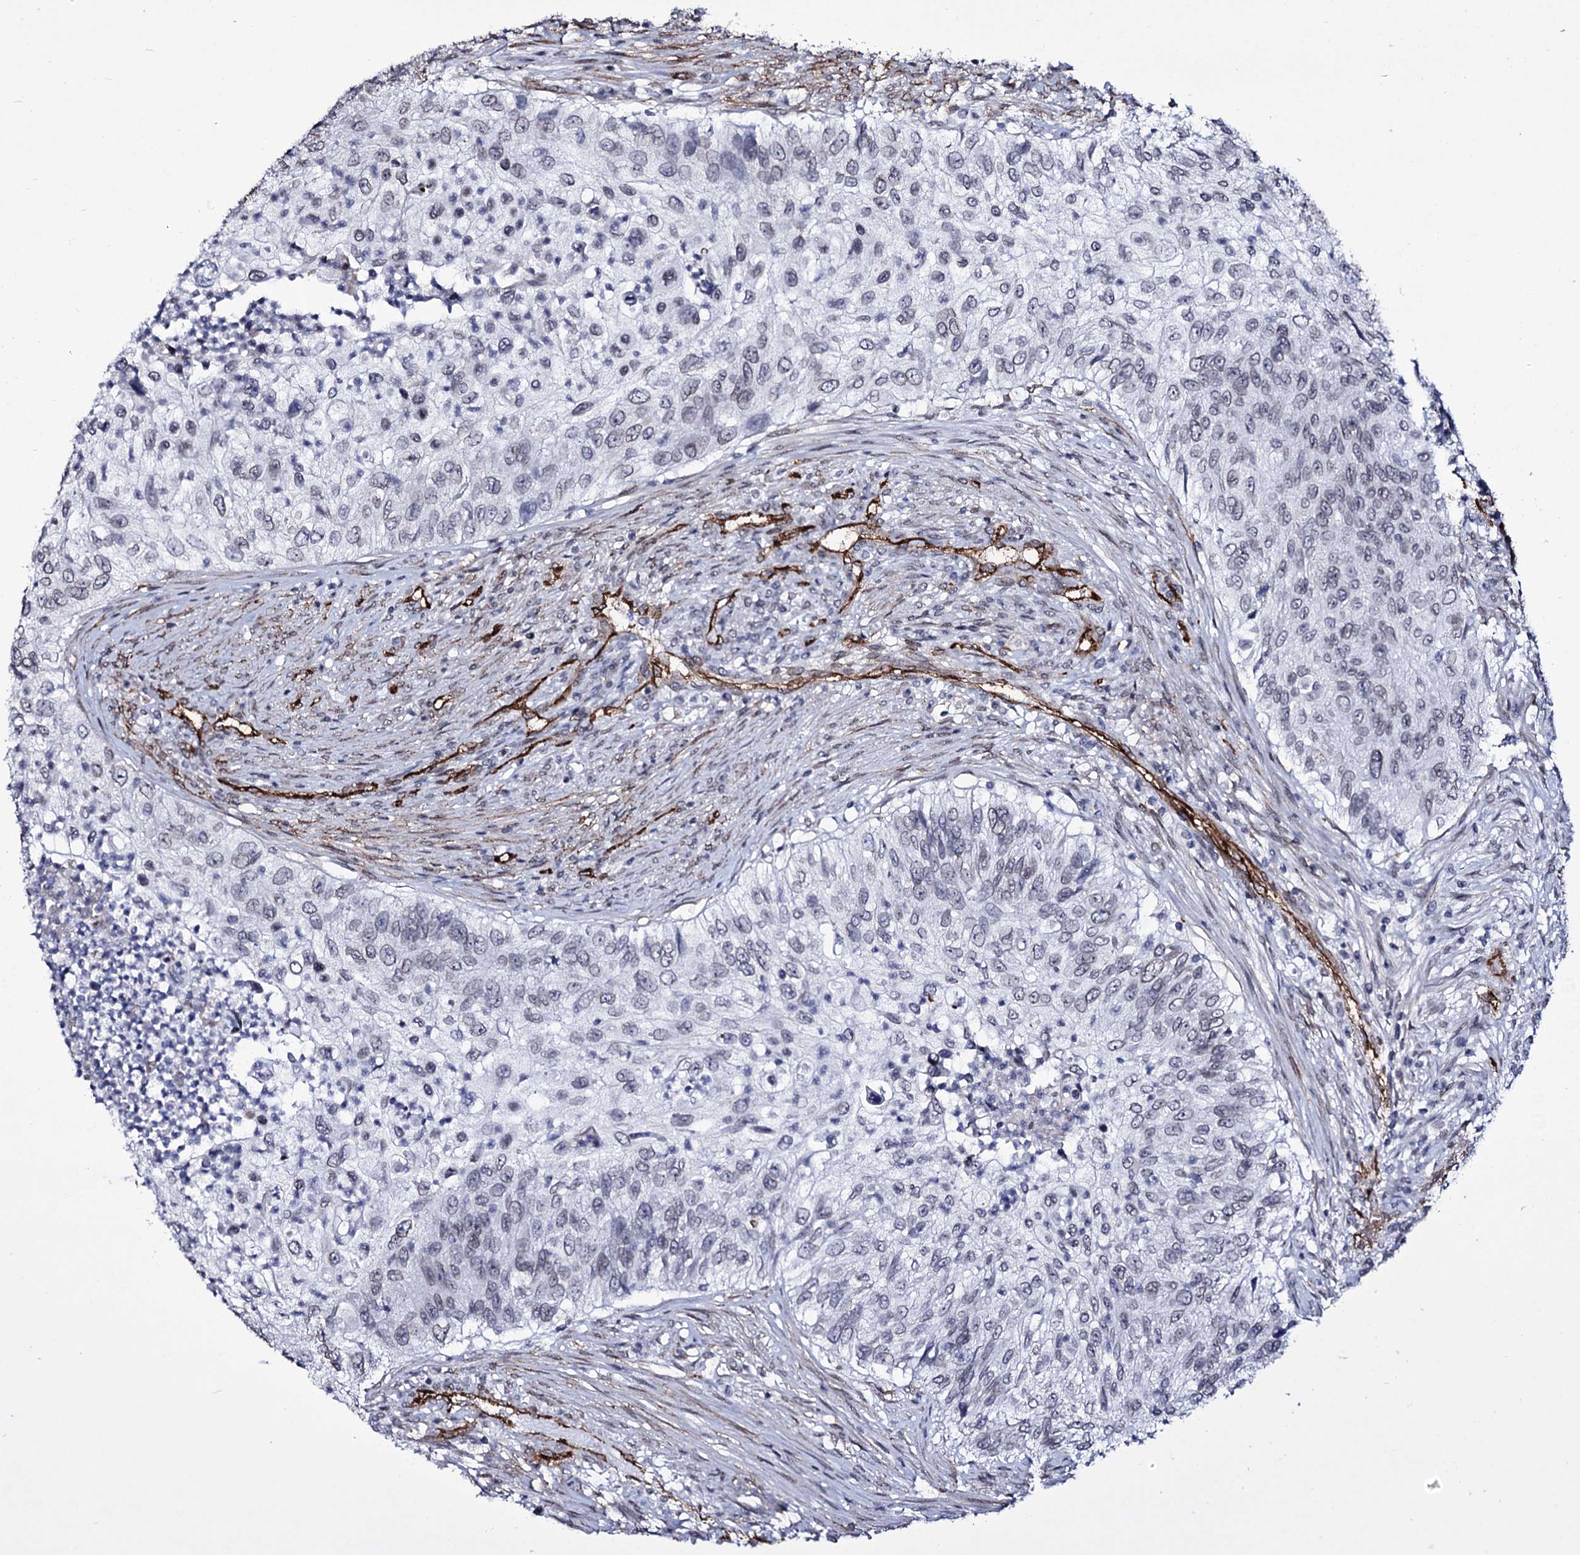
{"staining": {"intensity": "negative", "quantity": "none", "location": "none"}, "tissue": "urothelial cancer", "cell_type": "Tumor cells", "image_type": "cancer", "snomed": [{"axis": "morphology", "description": "Urothelial carcinoma, High grade"}, {"axis": "topography", "description": "Urinary bladder"}], "caption": "This is an immunohistochemistry (IHC) histopathology image of human high-grade urothelial carcinoma. There is no staining in tumor cells.", "gene": "ZC3H12C", "patient": {"sex": "female", "age": 60}}